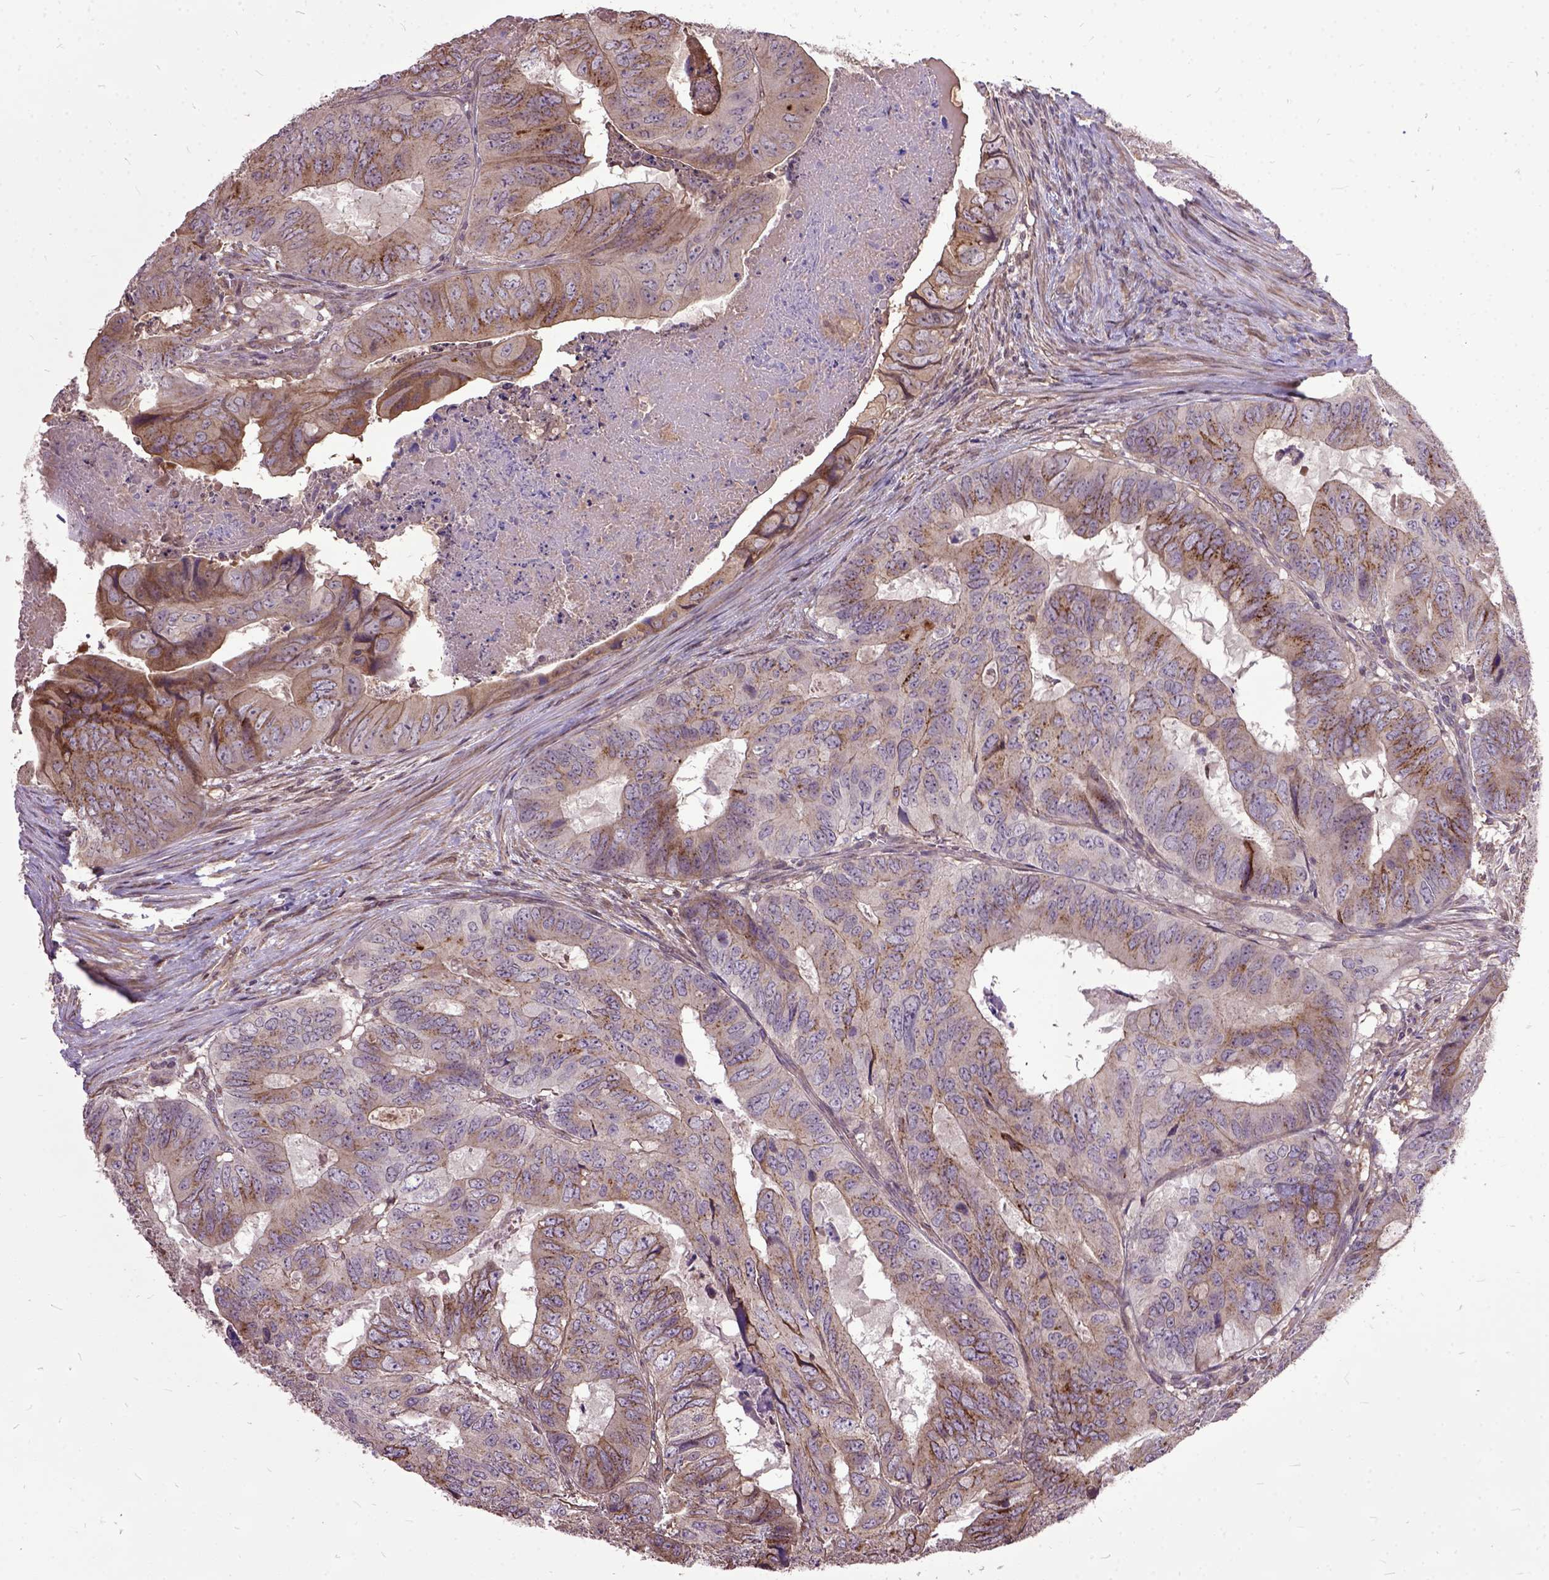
{"staining": {"intensity": "moderate", "quantity": ">75%", "location": "cytoplasmic/membranous"}, "tissue": "colorectal cancer", "cell_type": "Tumor cells", "image_type": "cancer", "snomed": [{"axis": "morphology", "description": "Adenocarcinoma, NOS"}, {"axis": "topography", "description": "Colon"}], "caption": "Adenocarcinoma (colorectal) stained with DAB (3,3'-diaminobenzidine) immunohistochemistry (IHC) displays medium levels of moderate cytoplasmic/membranous staining in approximately >75% of tumor cells. (IHC, brightfield microscopy, high magnification).", "gene": "AREG", "patient": {"sex": "male", "age": 79}}